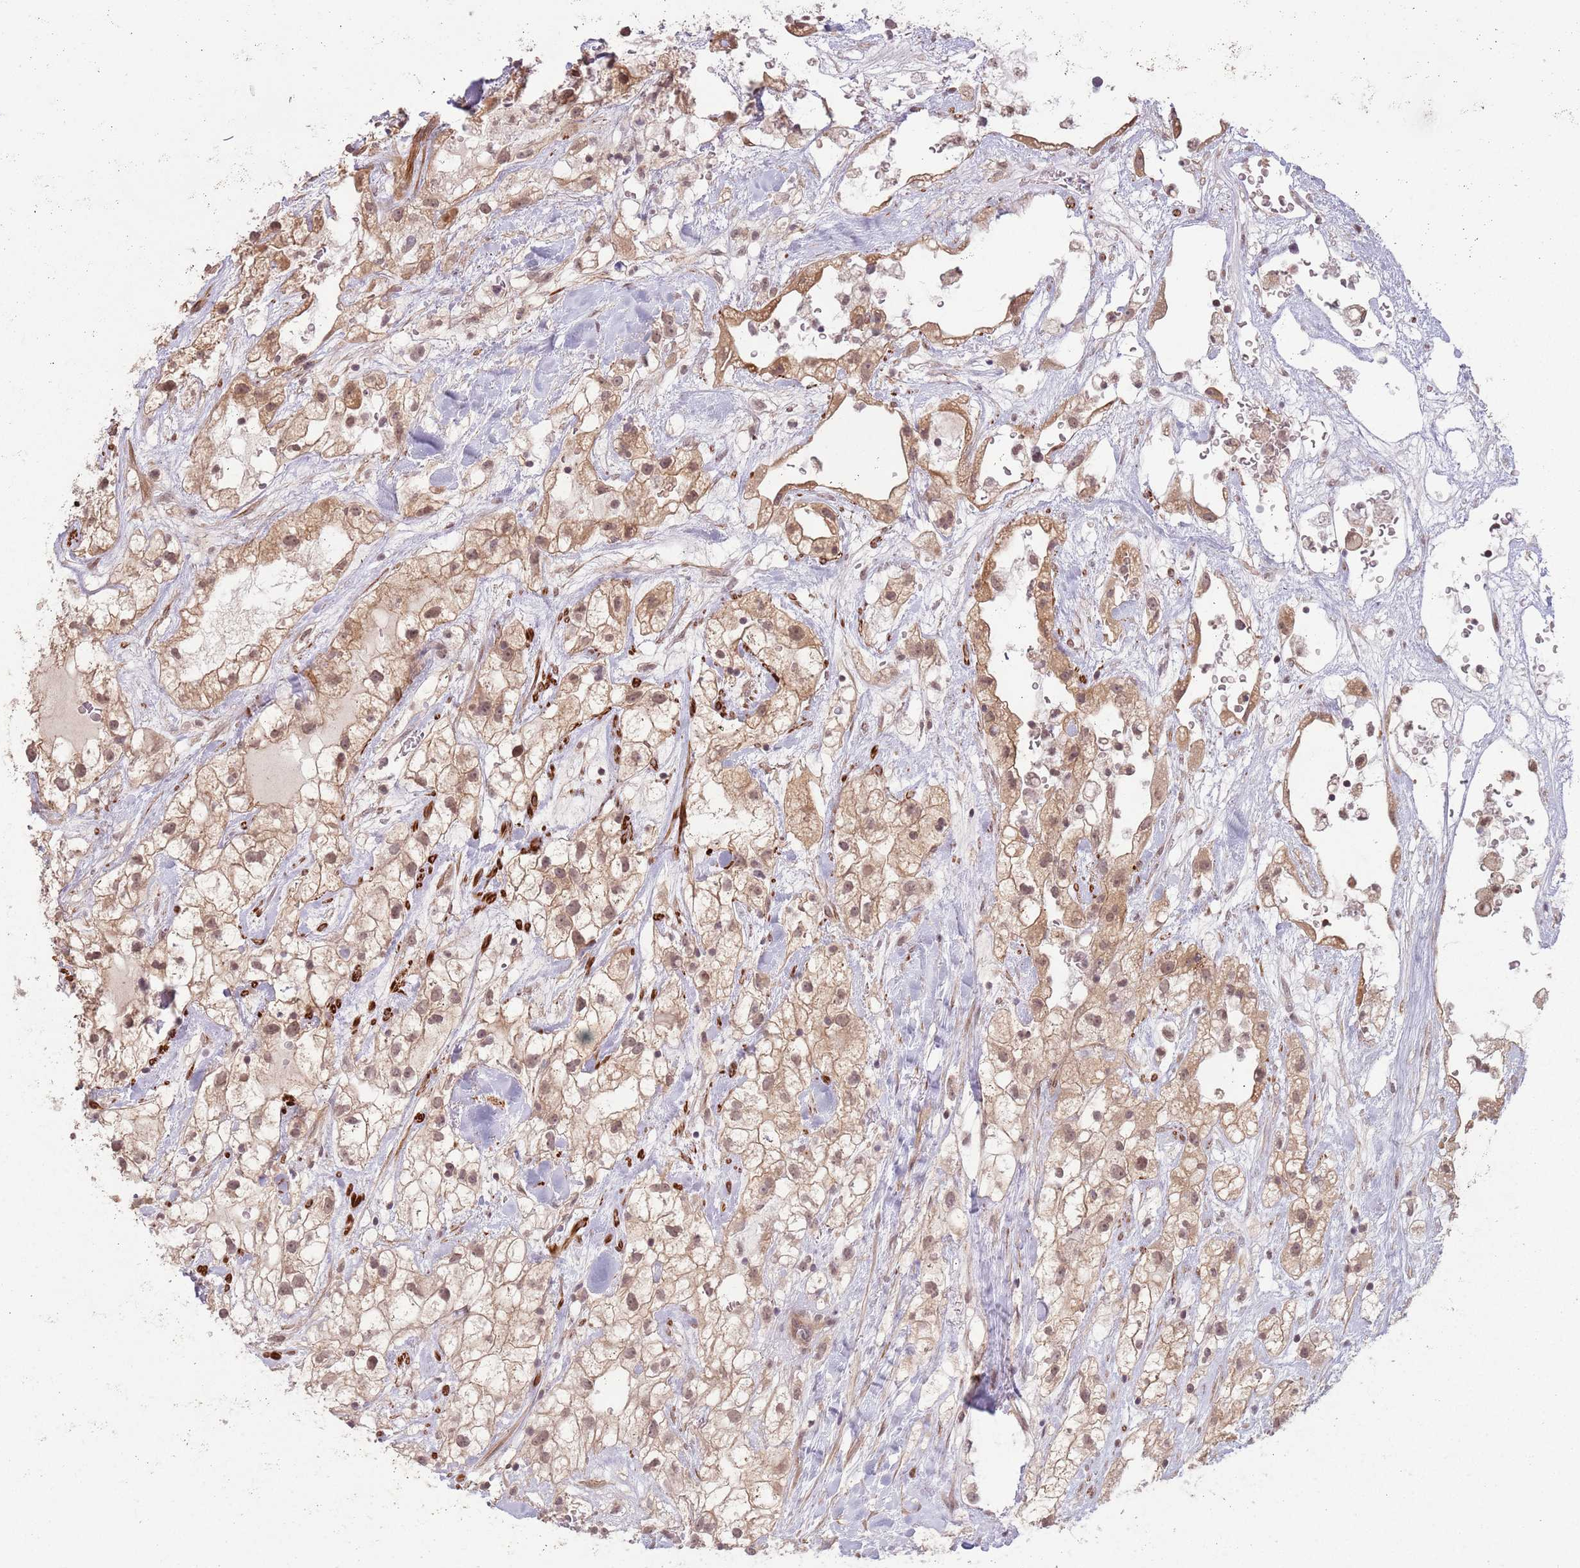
{"staining": {"intensity": "moderate", "quantity": ">75%", "location": "cytoplasmic/membranous,nuclear"}, "tissue": "renal cancer", "cell_type": "Tumor cells", "image_type": "cancer", "snomed": [{"axis": "morphology", "description": "Adenocarcinoma, NOS"}, {"axis": "topography", "description": "Kidney"}], "caption": "The immunohistochemical stain labels moderate cytoplasmic/membranous and nuclear expression in tumor cells of renal cancer (adenocarcinoma) tissue.", "gene": "CCDC154", "patient": {"sex": "male", "age": 59}}